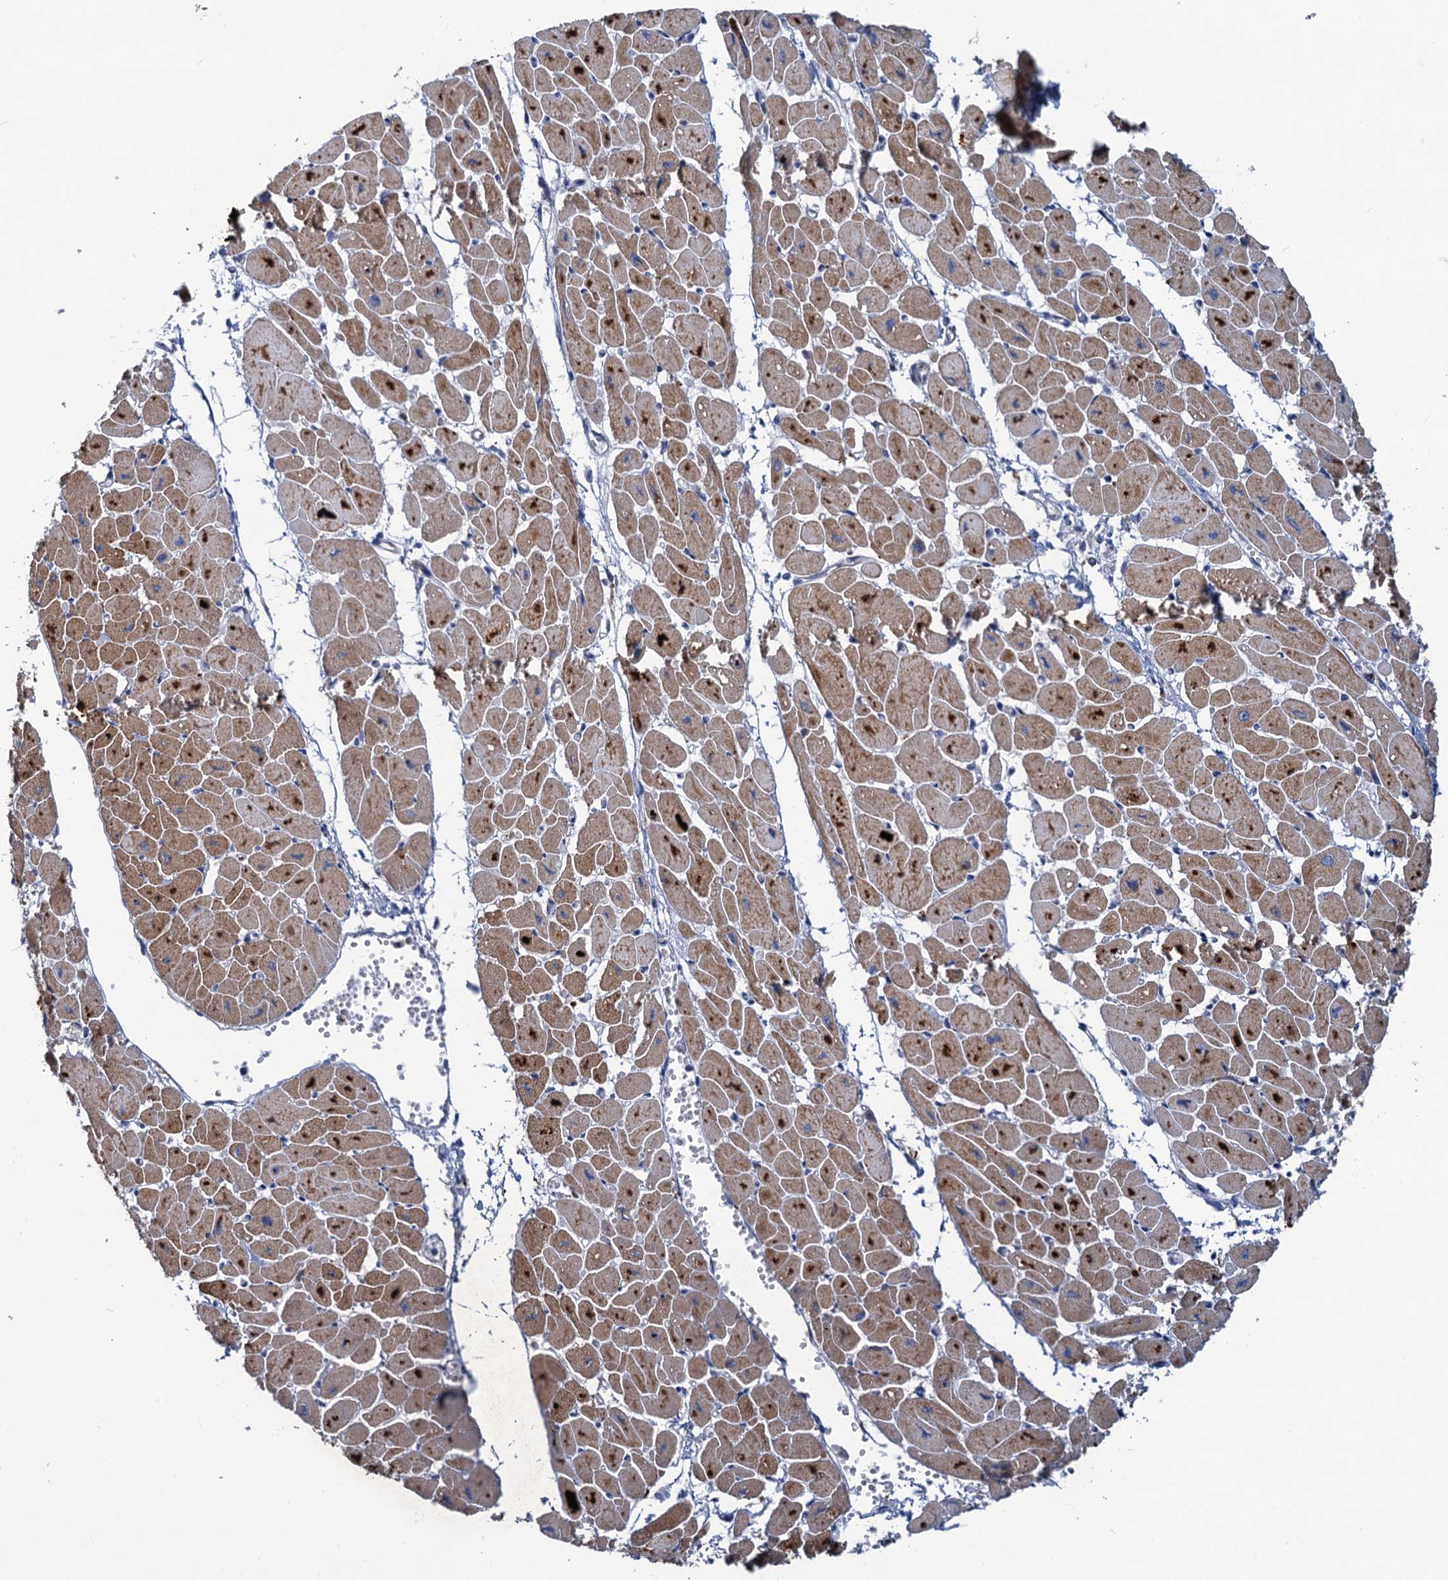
{"staining": {"intensity": "moderate", "quantity": ">75%", "location": "cytoplasmic/membranous"}, "tissue": "heart muscle", "cell_type": "Cardiomyocytes", "image_type": "normal", "snomed": [{"axis": "morphology", "description": "Normal tissue, NOS"}, {"axis": "topography", "description": "Heart"}], "caption": "Moderate cytoplasmic/membranous staining for a protein is present in about >75% of cardiomyocytes of benign heart muscle using IHC.", "gene": "ANKS3", "patient": {"sex": "female", "age": 54}}